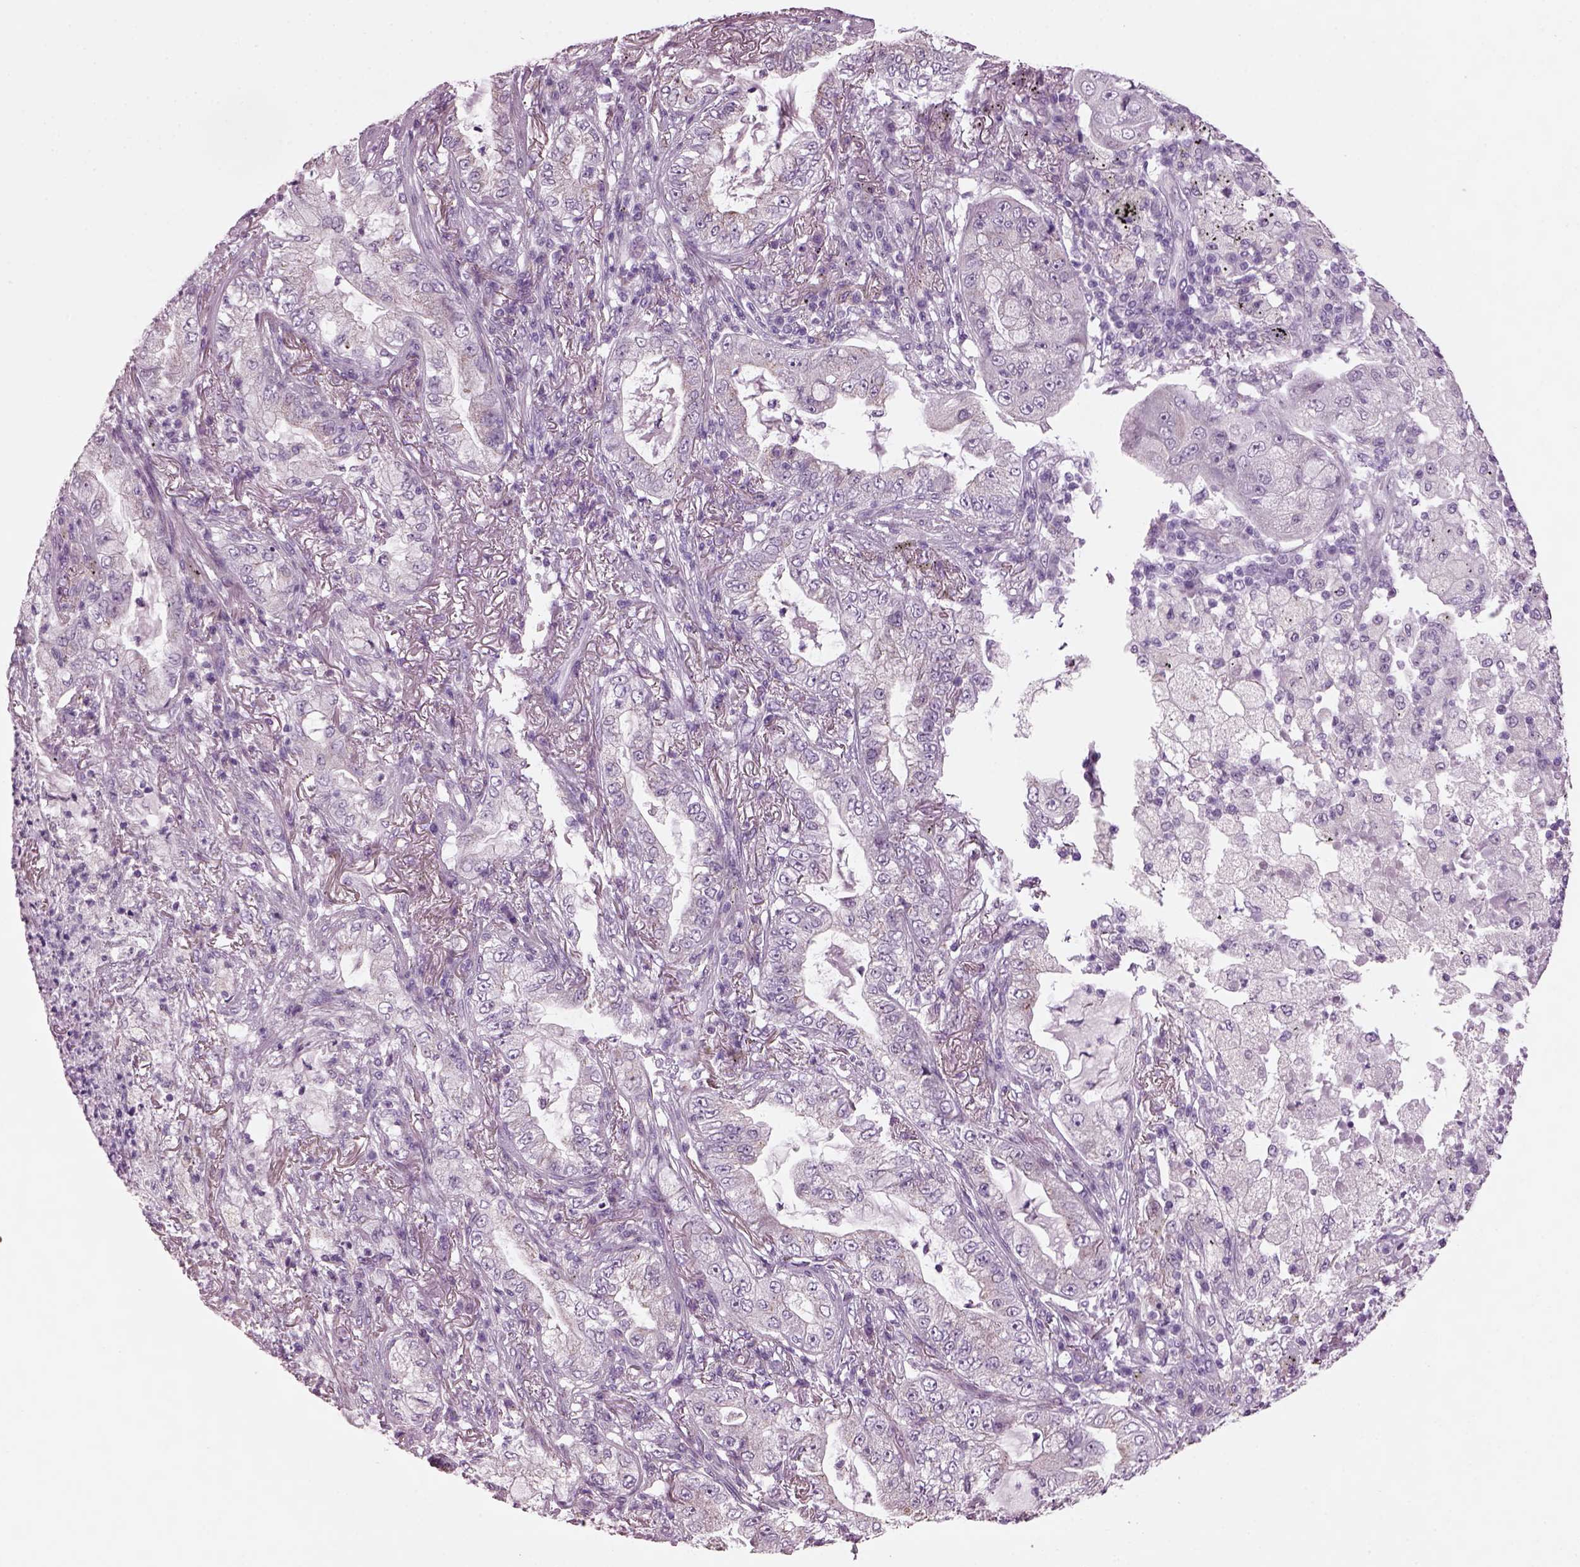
{"staining": {"intensity": "negative", "quantity": "none", "location": "none"}, "tissue": "lung cancer", "cell_type": "Tumor cells", "image_type": "cancer", "snomed": [{"axis": "morphology", "description": "Adenocarcinoma, NOS"}, {"axis": "topography", "description": "Lung"}], "caption": "Micrograph shows no protein expression in tumor cells of lung cancer (adenocarcinoma) tissue.", "gene": "PRR9", "patient": {"sex": "female", "age": 73}}